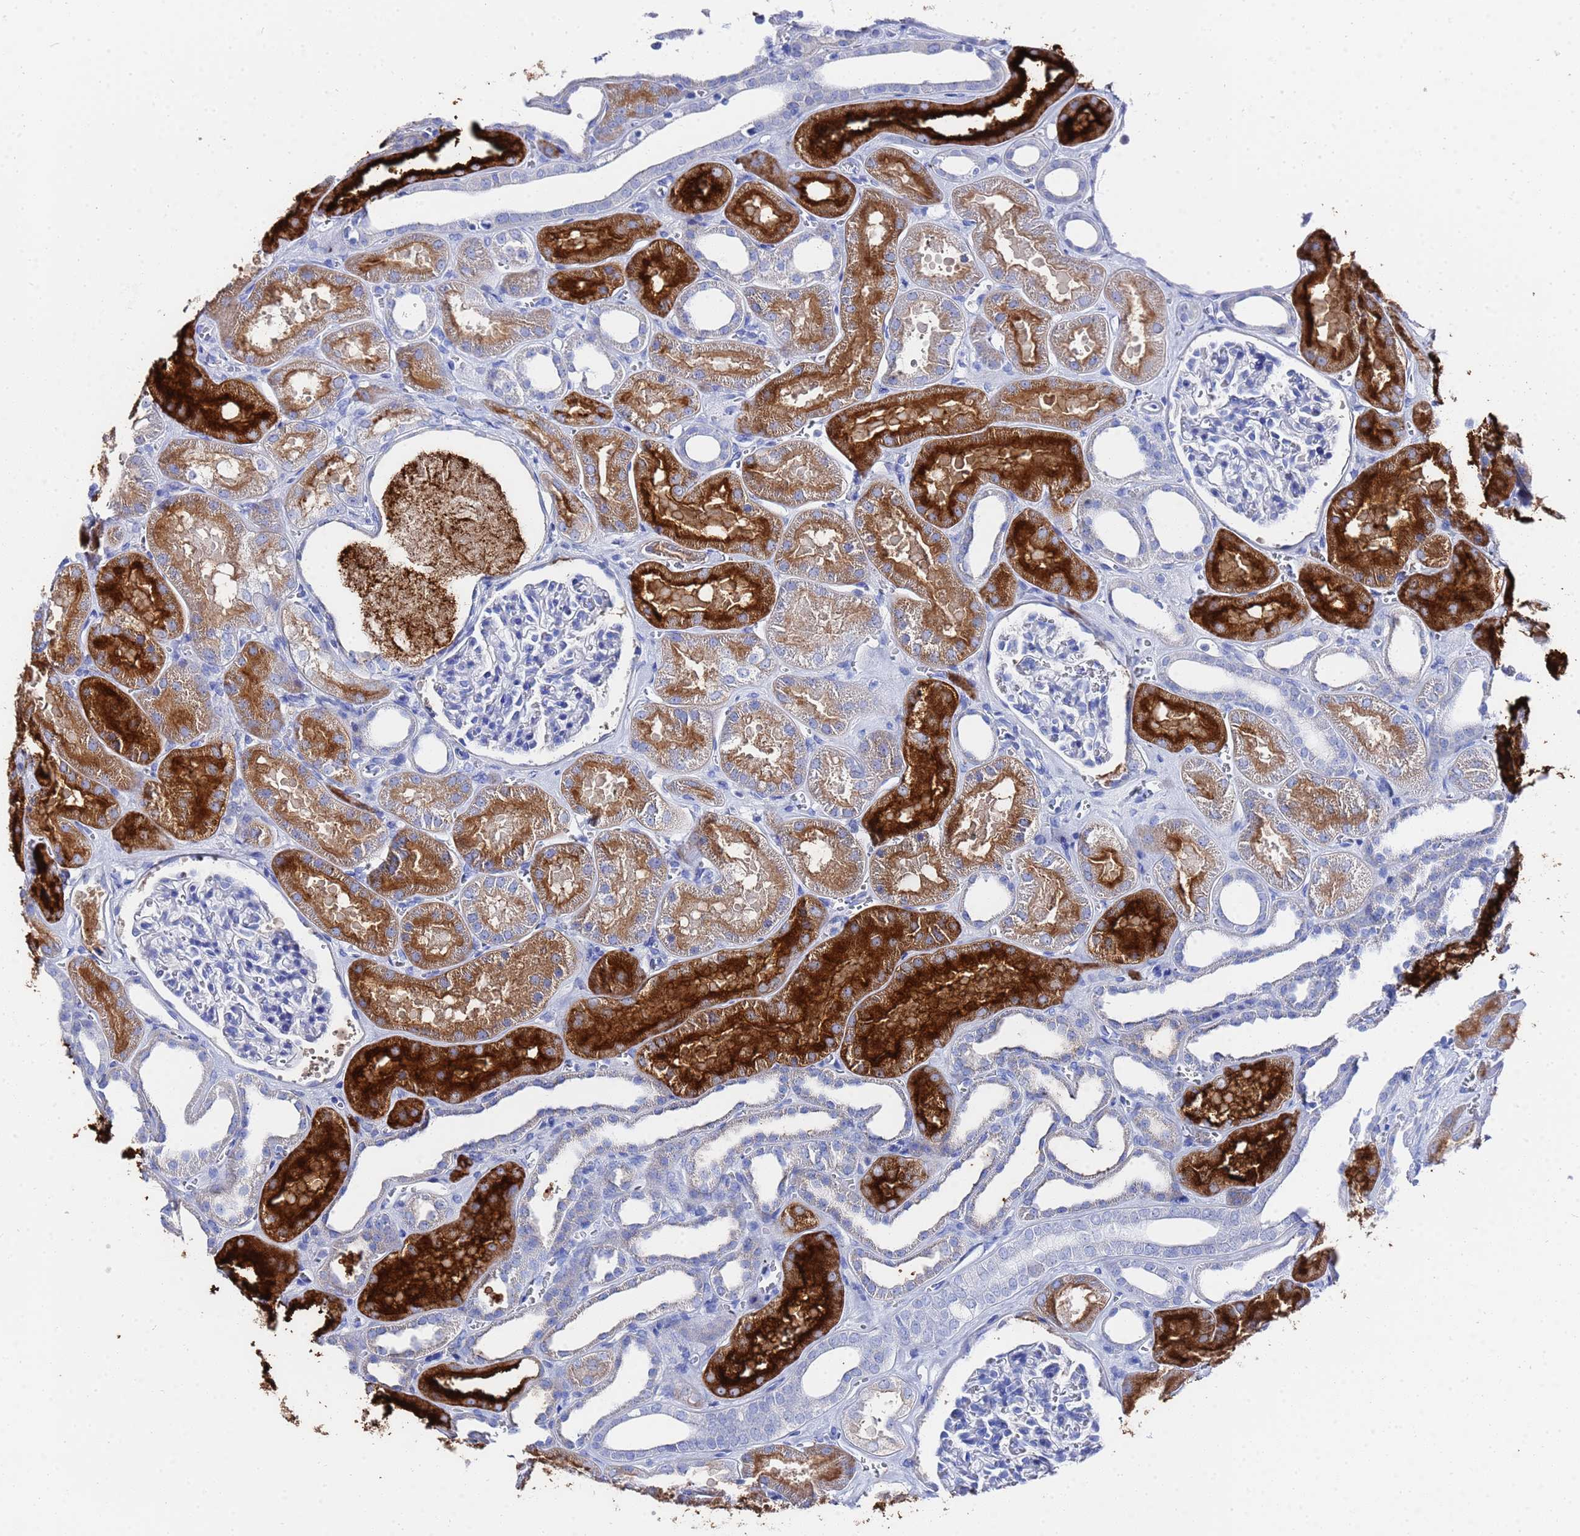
{"staining": {"intensity": "negative", "quantity": "none", "location": "none"}, "tissue": "kidney", "cell_type": "Cells in glomeruli", "image_type": "normal", "snomed": [{"axis": "morphology", "description": "Normal tissue, NOS"}, {"axis": "morphology", "description": "Adenocarcinoma, NOS"}, {"axis": "topography", "description": "Kidney"}], "caption": "DAB (3,3'-diaminobenzidine) immunohistochemical staining of benign human kidney exhibits no significant staining in cells in glomeruli.", "gene": "GGT1", "patient": {"sex": "female", "age": 68}}